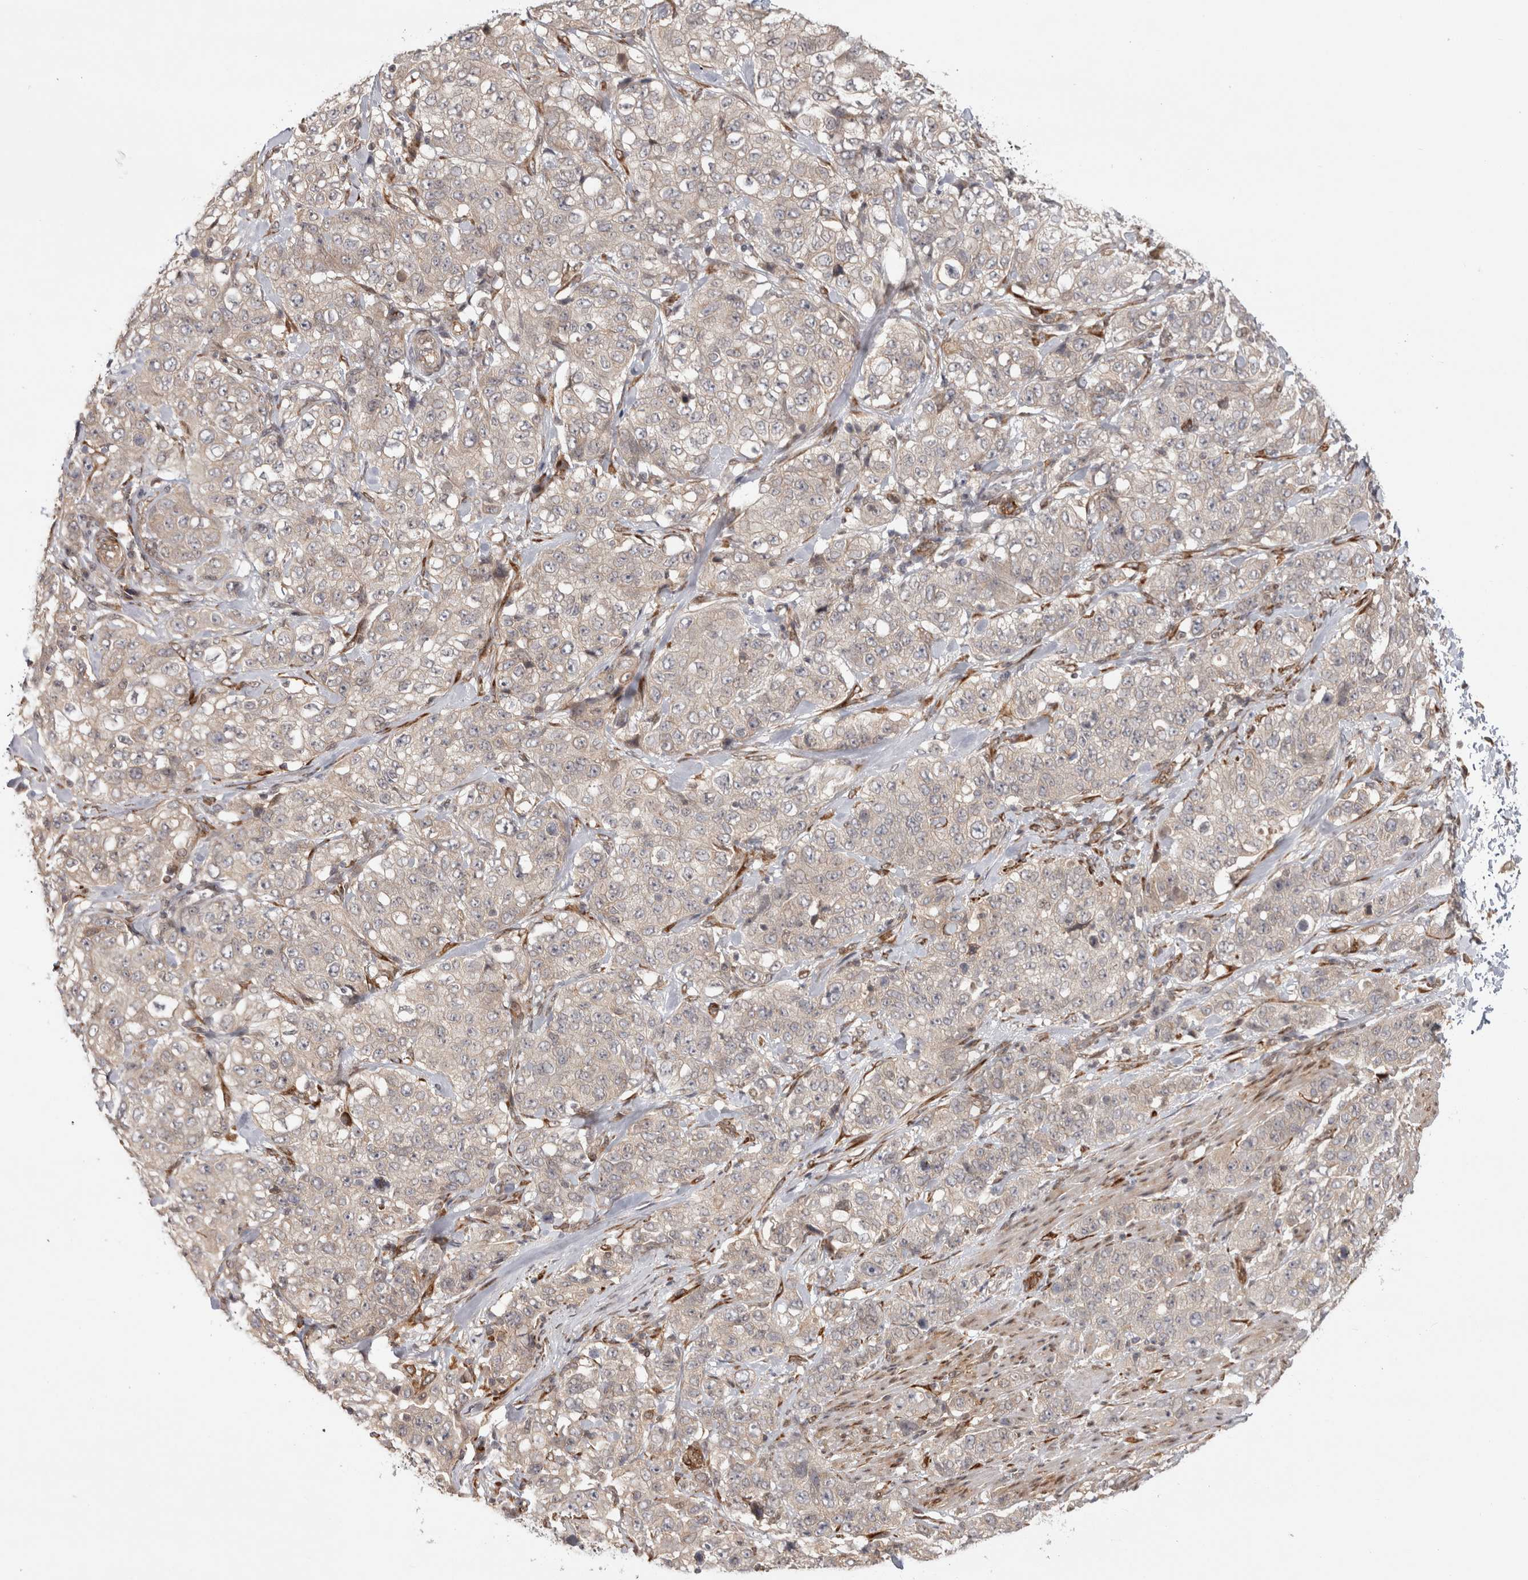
{"staining": {"intensity": "weak", "quantity": "<25%", "location": "cytoplasmic/membranous"}, "tissue": "stomach cancer", "cell_type": "Tumor cells", "image_type": "cancer", "snomed": [{"axis": "morphology", "description": "Adenocarcinoma, NOS"}, {"axis": "topography", "description": "Stomach"}], "caption": "Immunohistochemistry (IHC) of stomach adenocarcinoma displays no expression in tumor cells.", "gene": "ZNF318", "patient": {"sex": "male", "age": 48}}